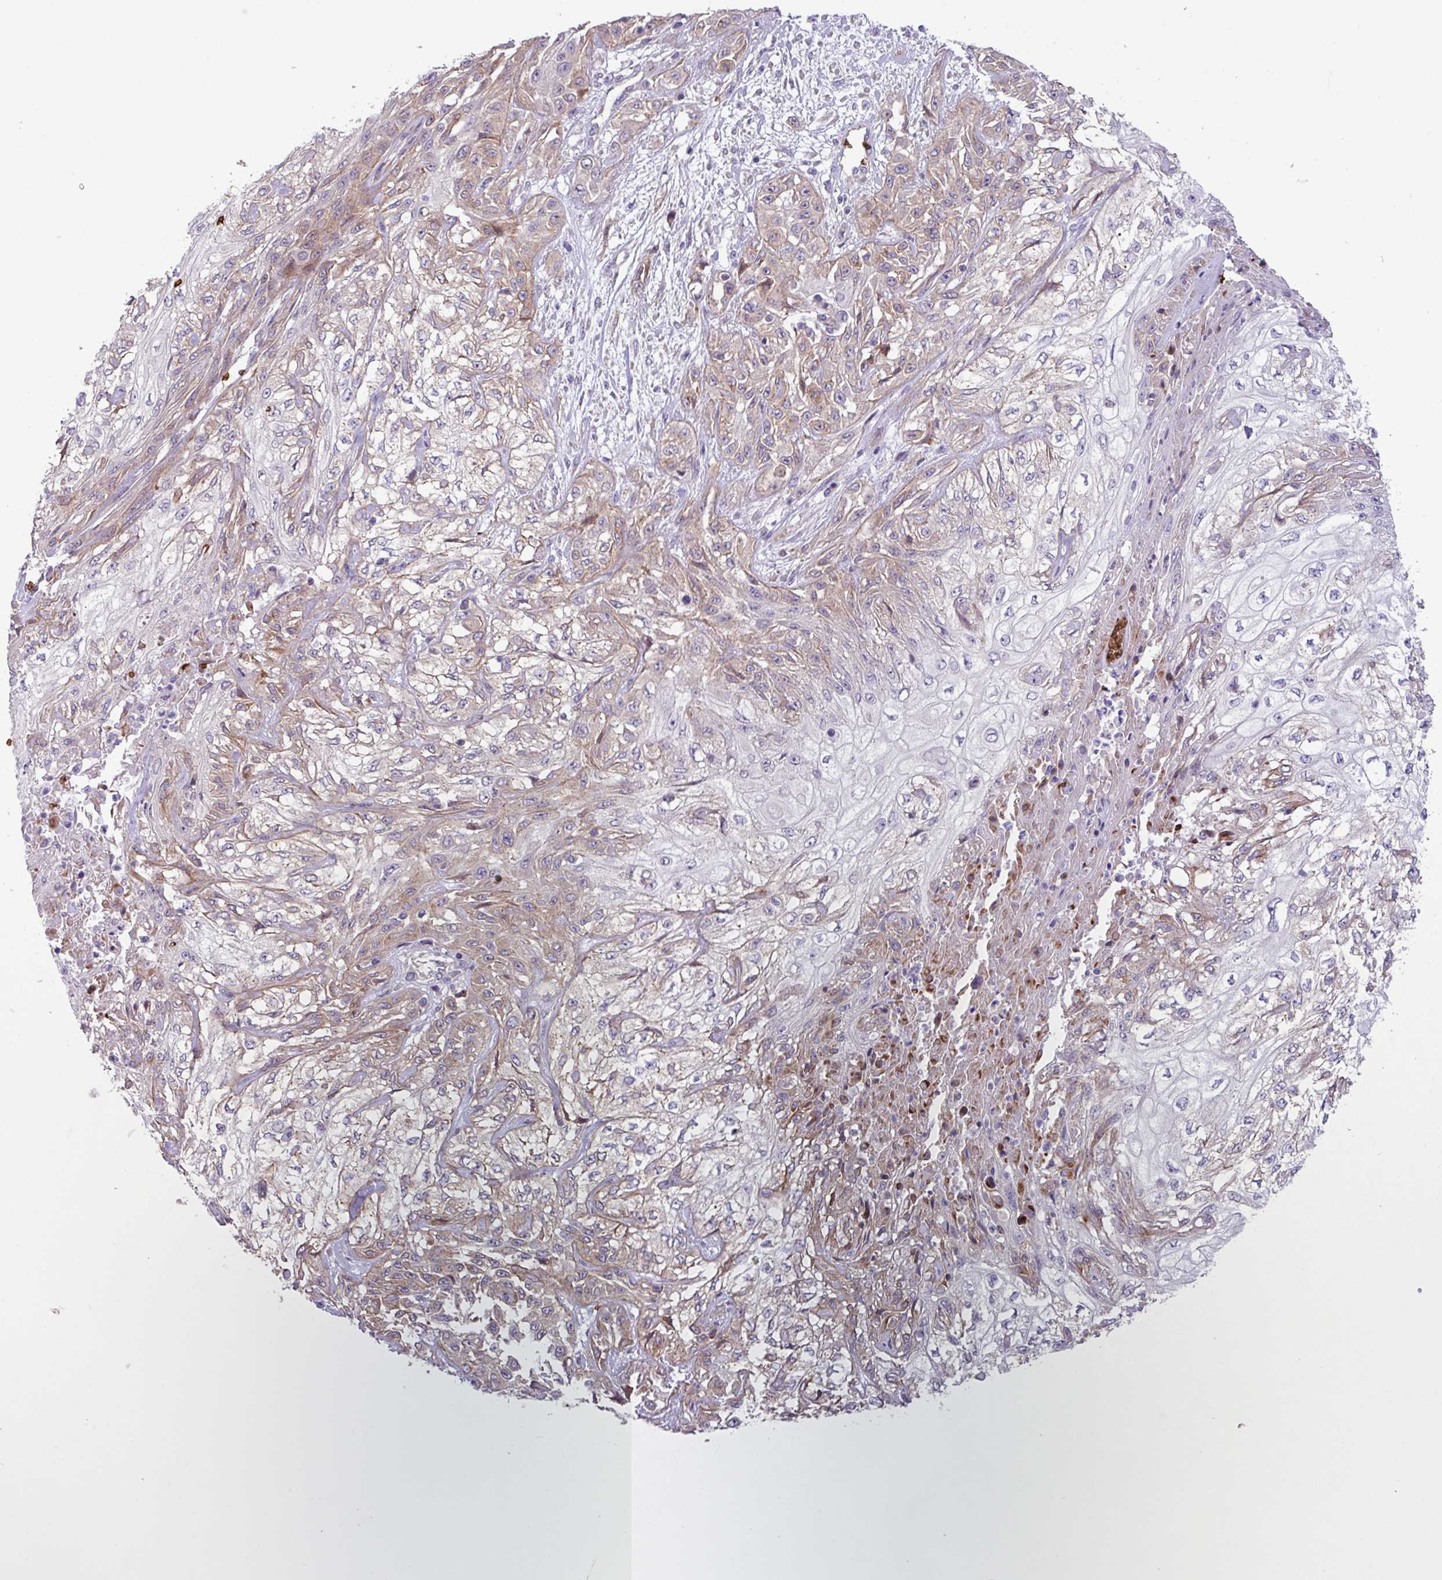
{"staining": {"intensity": "weak", "quantity": "25%-75%", "location": "cytoplasmic/membranous"}, "tissue": "skin cancer", "cell_type": "Tumor cells", "image_type": "cancer", "snomed": [{"axis": "morphology", "description": "Squamous cell carcinoma, NOS"}, {"axis": "morphology", "description": "Squamous cell carcinoma, metastatic, NOS"}, {"axis": "topography", "description": "Skin"}, {"axis": "topography", "description": "Lymph node"}], "caption": "Immunohistochemistry (DAB) staining of skin cancer (squamous cell carcinoma) demonstrates weak cytoplasmic/membranous protein positivity in approximately 25%-75% of tumor cells.", "gene": "RAD21L1", "patient": {"sex": "male", "age": 75}}